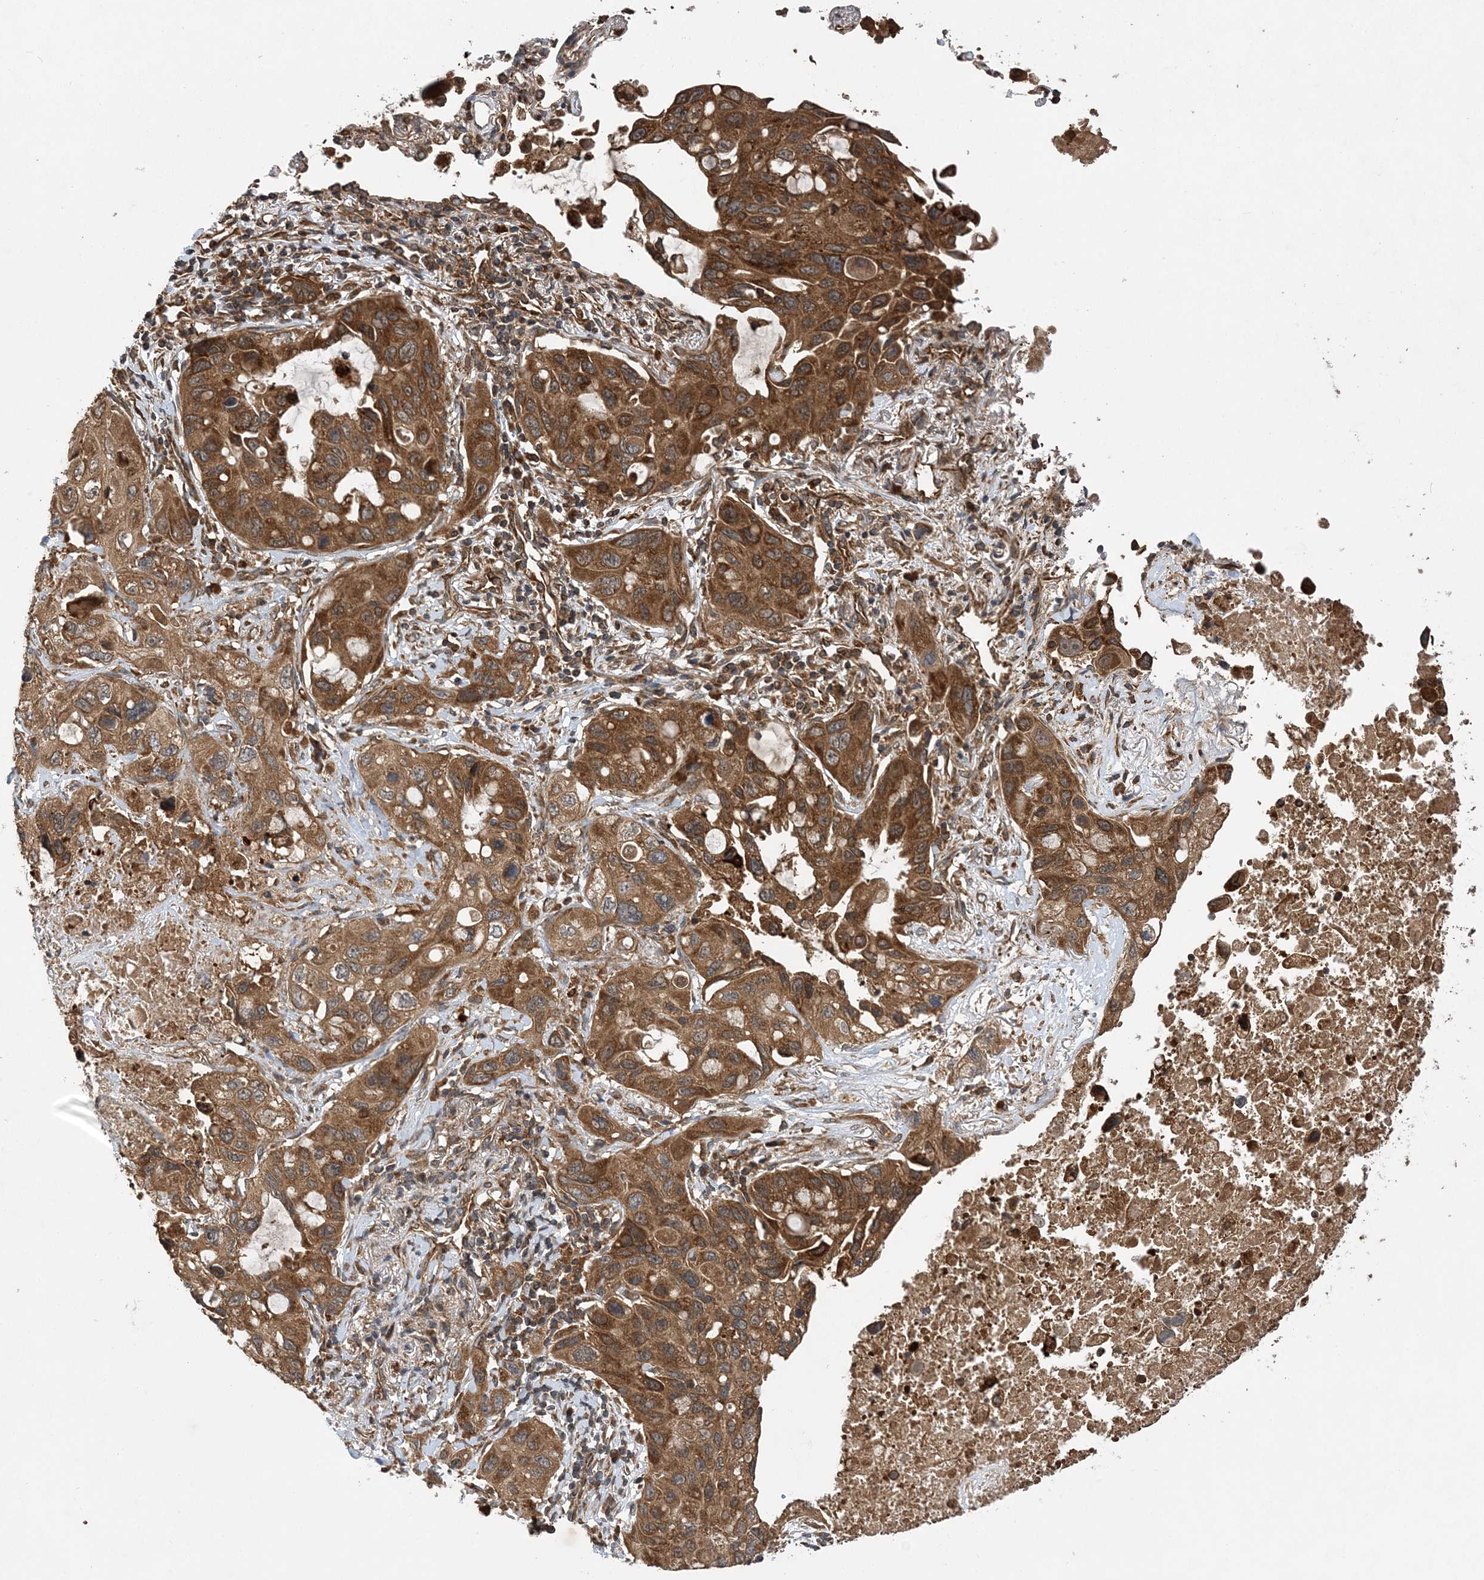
{"staining": {"intensity": "moderate", "quantity": ">75%", "location": "cytoplasmic/membranous"}, "tissue": "lung cancer", "cell_type": "Tumor cells", "image_type": "cancer", "snomed": [{"axis": "morphology", "description": "Squamous cell carcinoma, NOS"}, {"axis": "topography", "description": "Lung"}], "caption": "About >75% of tumor cells in human lung cancer (squamous cell carcinoma) show moderate cytoplasmic/membranous protein expression as visualized by brown immunohistochemical staining.", "gene": "ATG3", "patient": {"sex": "female", "age": 73}}